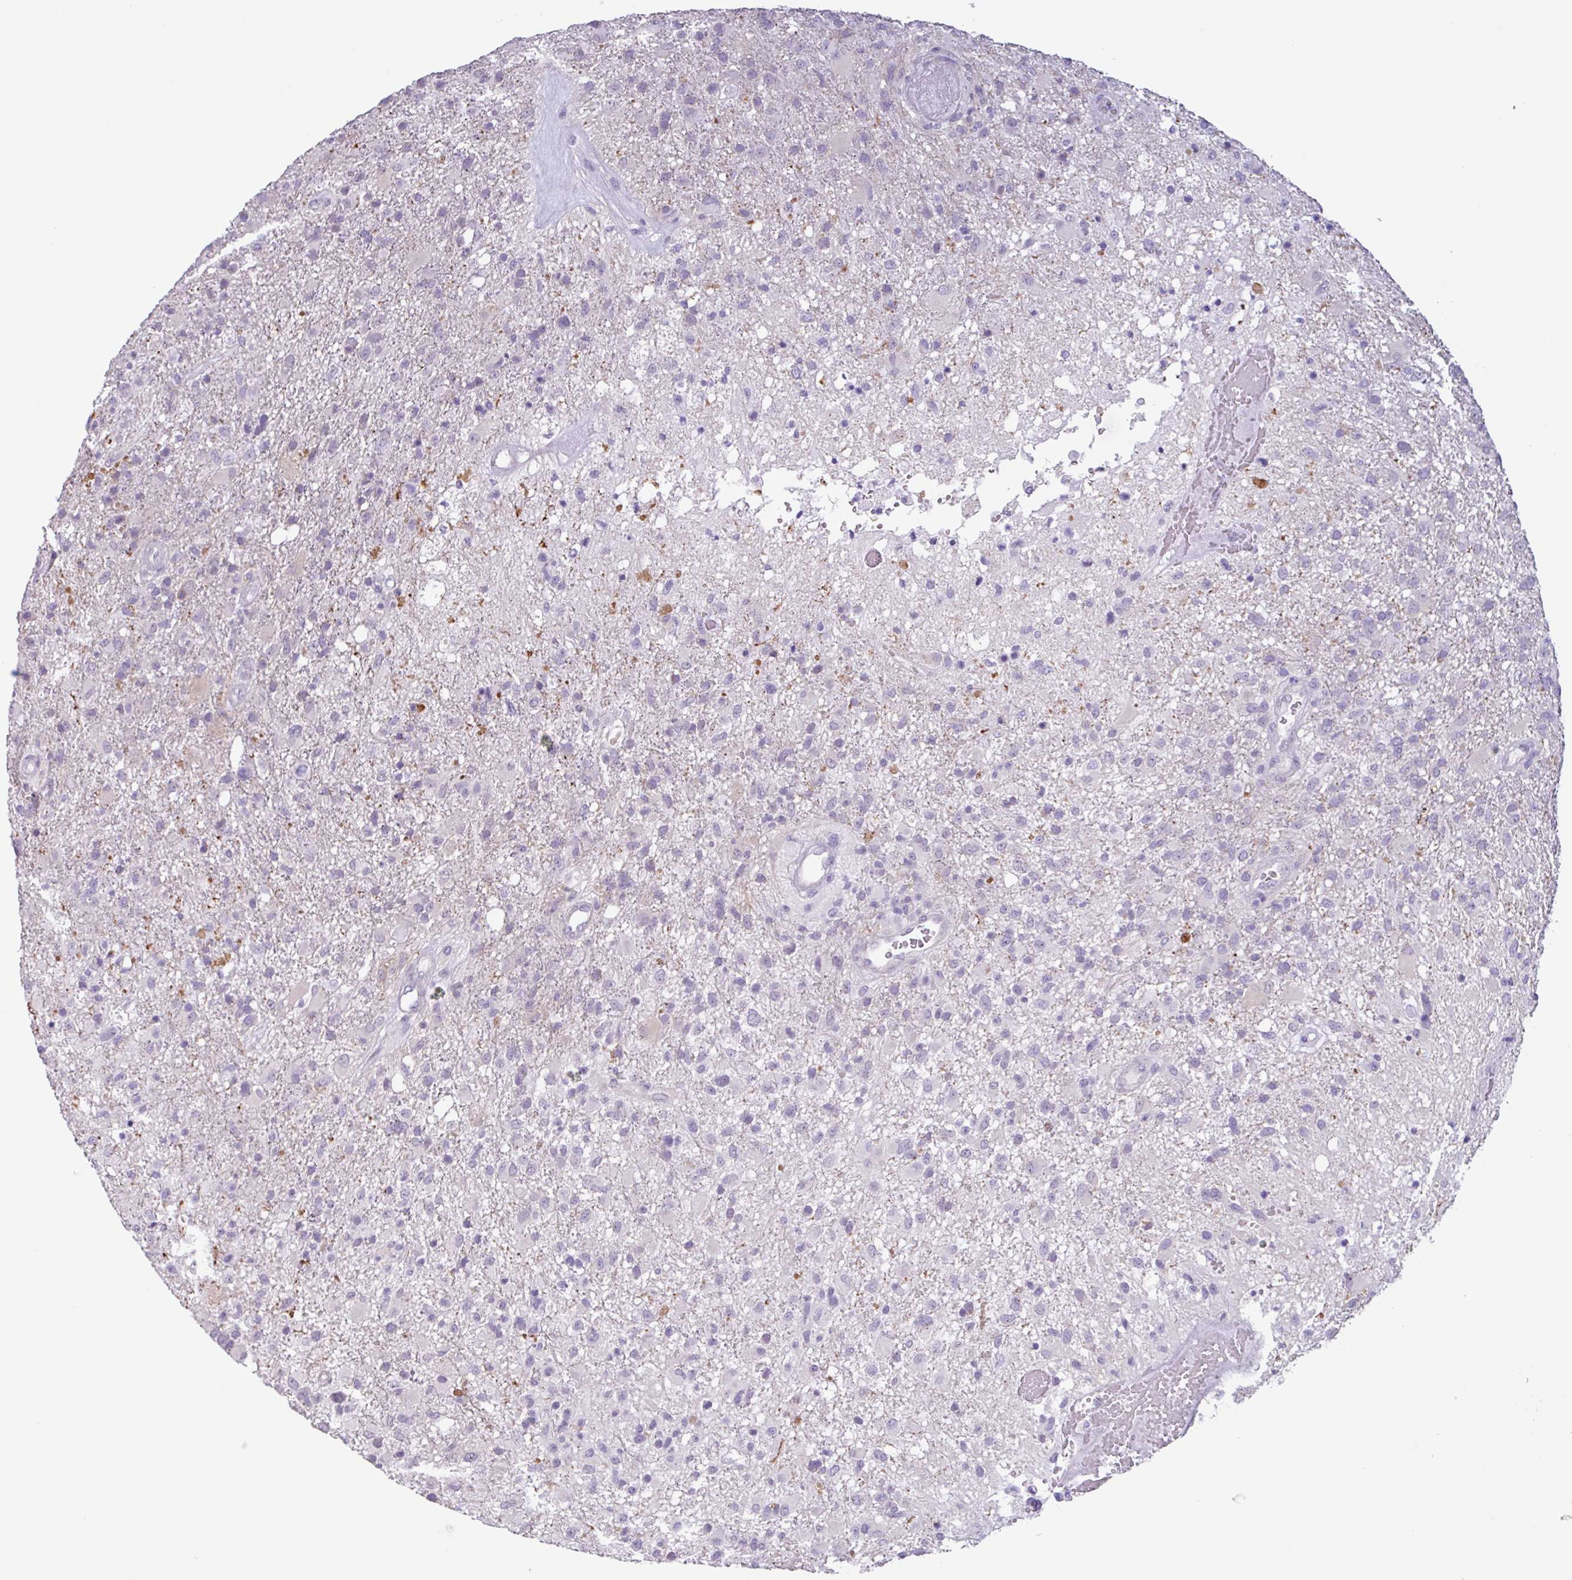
{"staining": {"intensity": "negative", "quantity": "none", "location": "none"}, "tissue": "glioma", "cell_type": "Tumor cells", "image_type": "cancer", "snomed": [{"axis": "morphology", "description": "Glioma, malignant, High grade"}, {"axis": "topography", "description": "Brain"}], "caption": "Protein analysis of malignant glioma (high-grade) reveals no significant positivity in tumor cells.", "gene": "OTX1", "patient": {"sex": "female", "age": 74}}